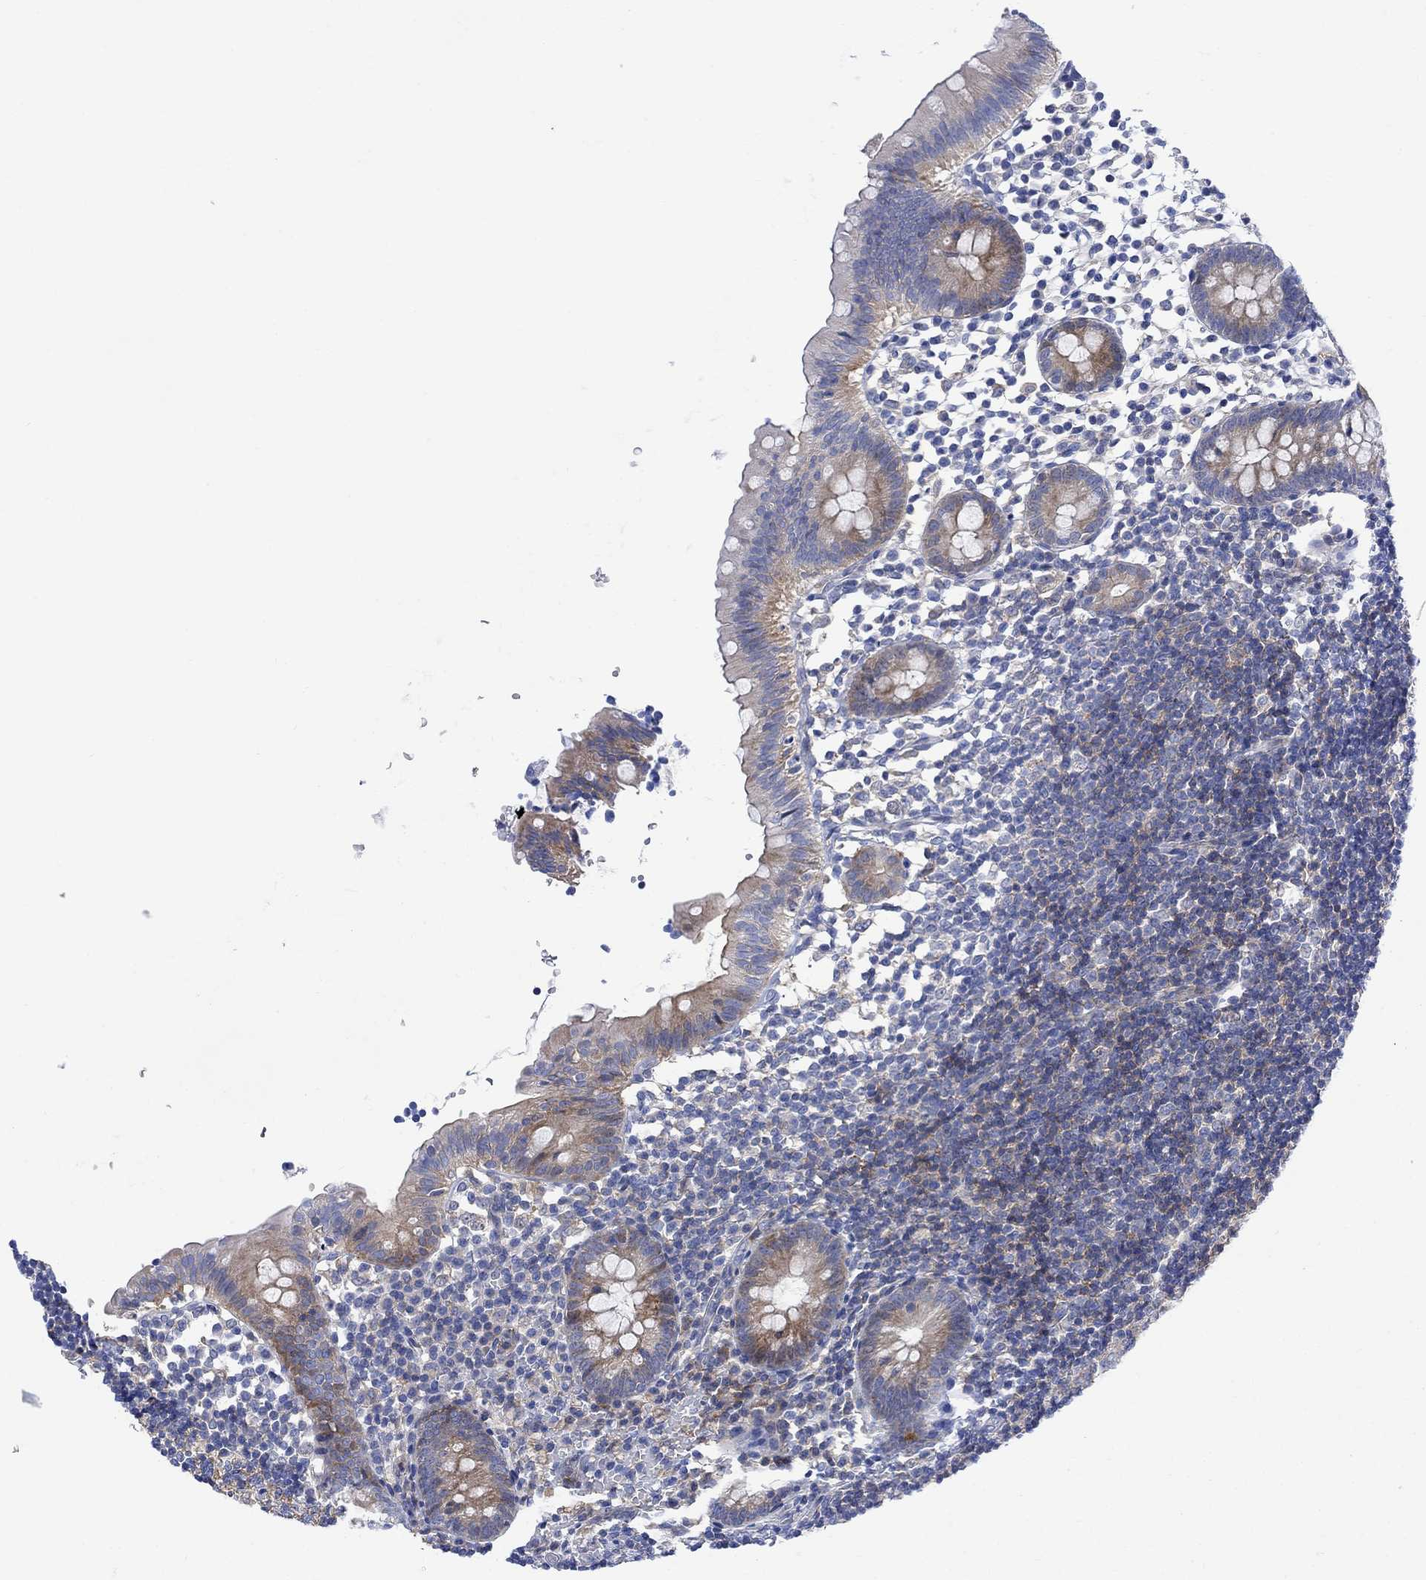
{"staining": {"intensity": "moderate", "quantity": "<25%", "location": "cytoplasmic/membranous"}, "tissue": "appendix", "cell_type": "Glandular cells", "image_type": "normal", "snomed": [{"axis": "morphology", "description": "Normal tissue, NOS"}, {"axis": "topography", "description": "Appendix"}], "caption": "A brown stain highlights moderate cytoplasmic/membranous expression of a protein in glandular cells of normal appendix.", "gene": "ARSK", "patient": {"sex": "female", "age": 40}}